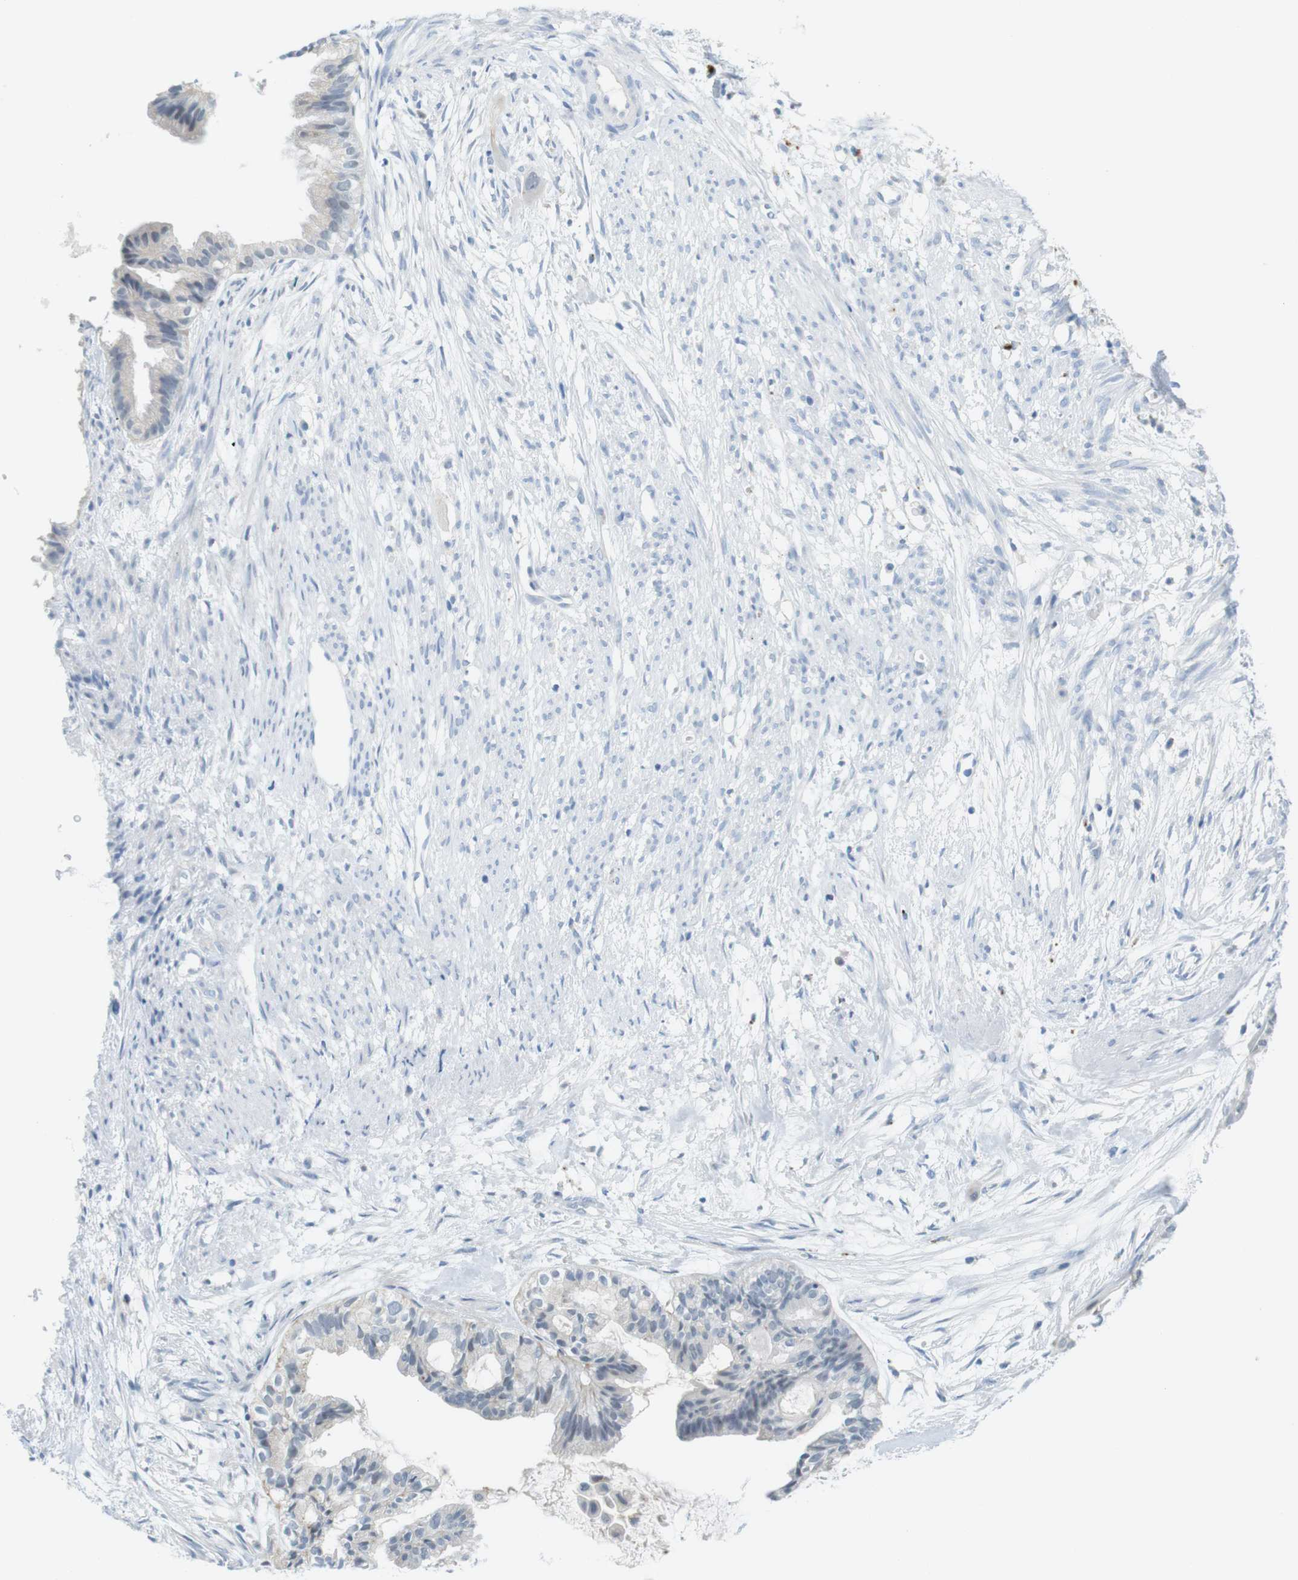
{"staining": {"intensity": "weak", "quantity": "<25%", "location": "cytoplasmic/membranous"}, "tissue": "cervical cancer", "cell_type": "Tumor cells", "image_type": "cancer", "snomed": [{"axis": "morphology", "description": "Normal tissue, NOS"}, {"axis": "morphology", "description": "Adenocarcinoma, NOS"}, {"axis": "topography", "description": "Cervix"}, {"axis": "topography", "description": "Endometrium"}], "caption": "An image of adenocarcinoma (cervical) stained for a protein demonstrates no brown staining in tumor cells. (Stains: DAB (3,3'-diaminobenzidine) immunohistochemistry (IHC) with hematoxylin counter stain, Microscopy: brightfield microscopy at high magnification).", "gene": "YIPF1", "patient": {"sex": "female", "age": 86}}